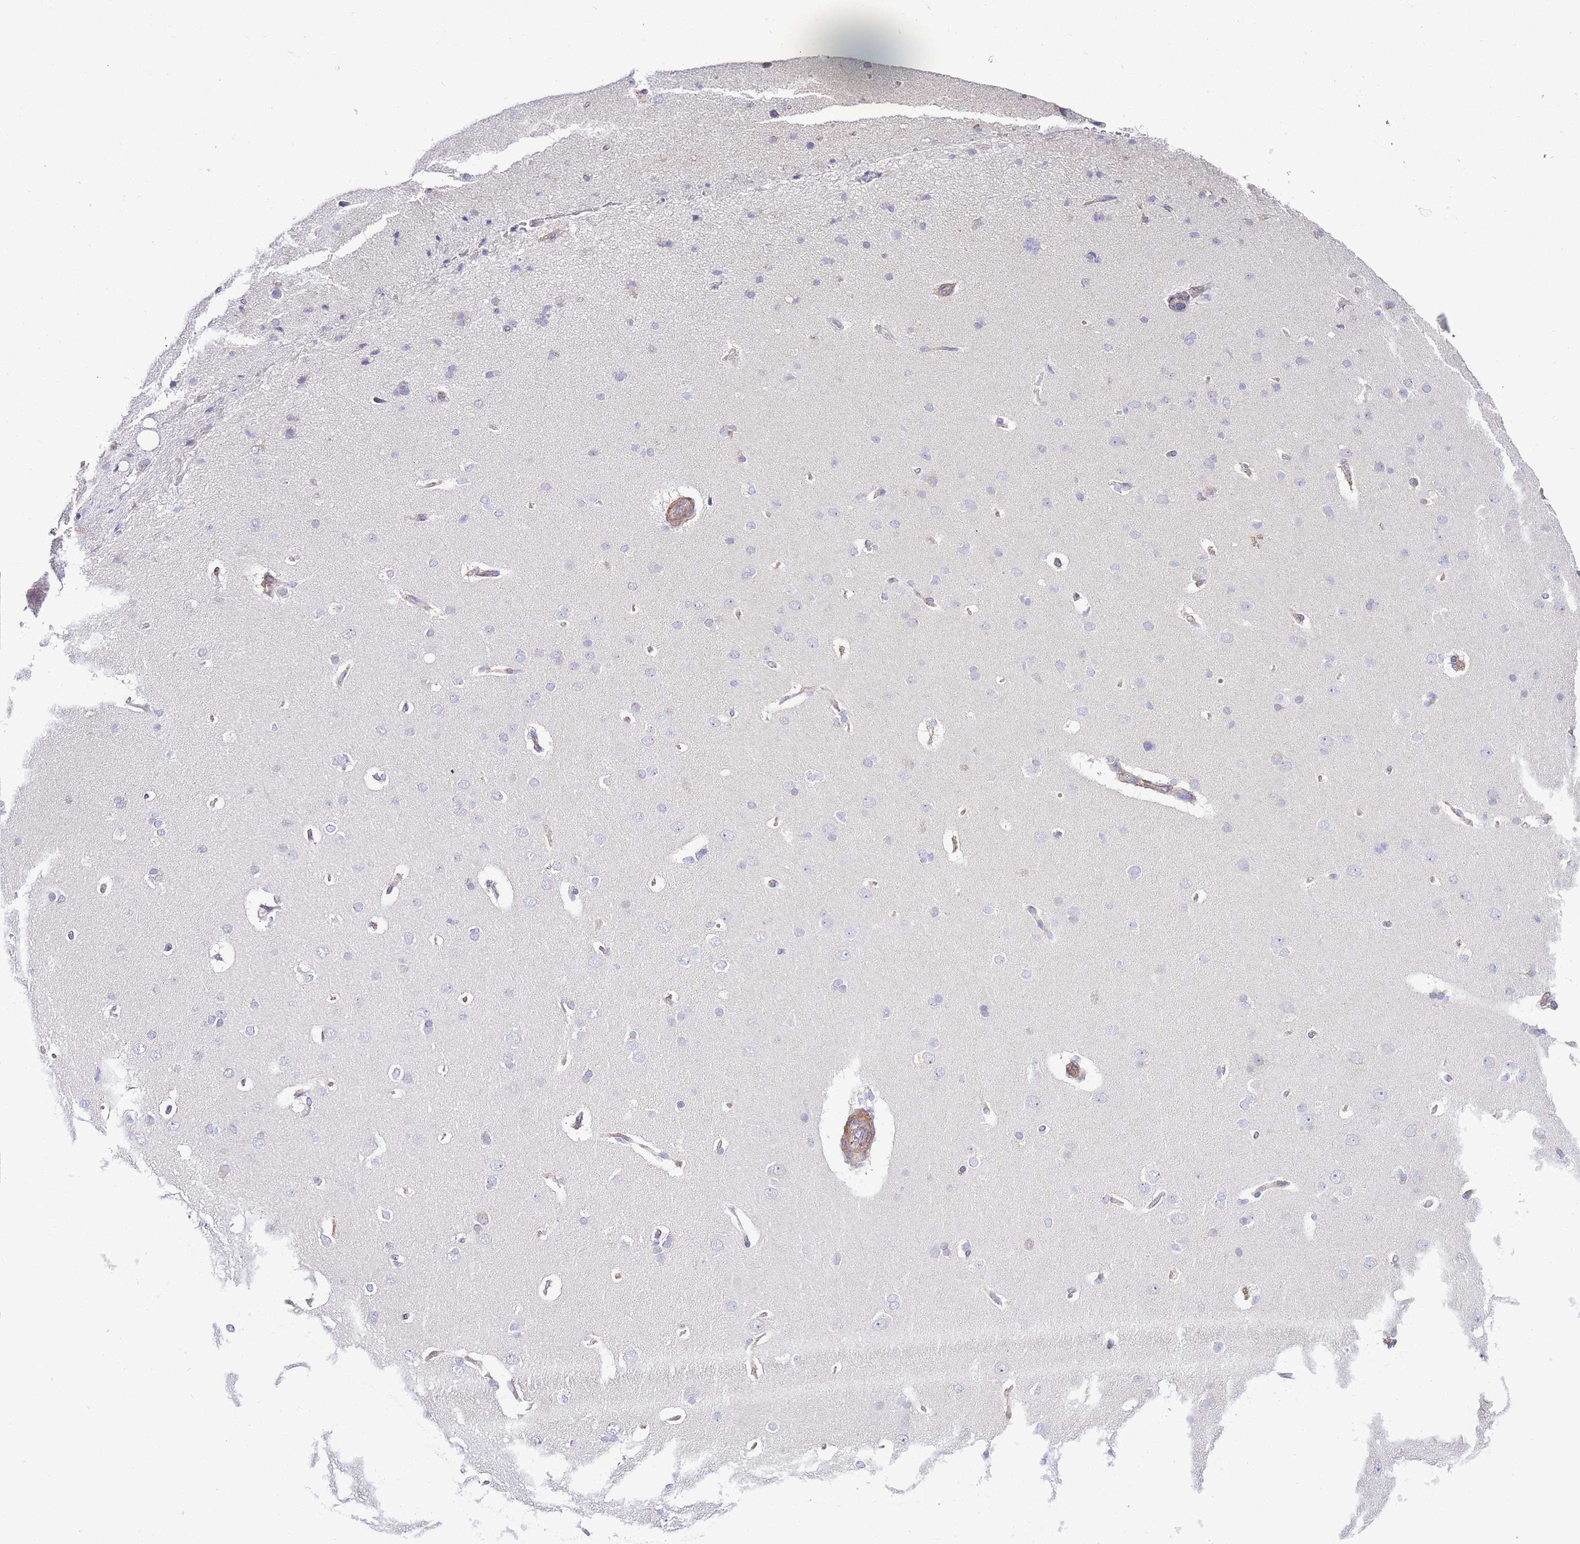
{"staining": {"intensity": "moderate", "quantity": ">75%", "location": "cytoplasmic/membranous"}, "tissue": "cerebral cortex", "cell_type": "Endothelial cells", "image_type": "normal", "snomed": [{"axis": "morphology", "description": "Normal tissue, NOS"}, {"axis": "topography", "description": "Cerebral cortex"}], "caption": "A brown stain shows moderate cytoplasmic/membranous positivity of a protein in endothelial cells of unremarkable human cerebral cortex. Using DAB (brown) and hematoxylin (blue) stains, captured at high magnification using brightfield microscopy.", "gene": "PDCD7", "patient": {"sex": "male", "age": 62}}